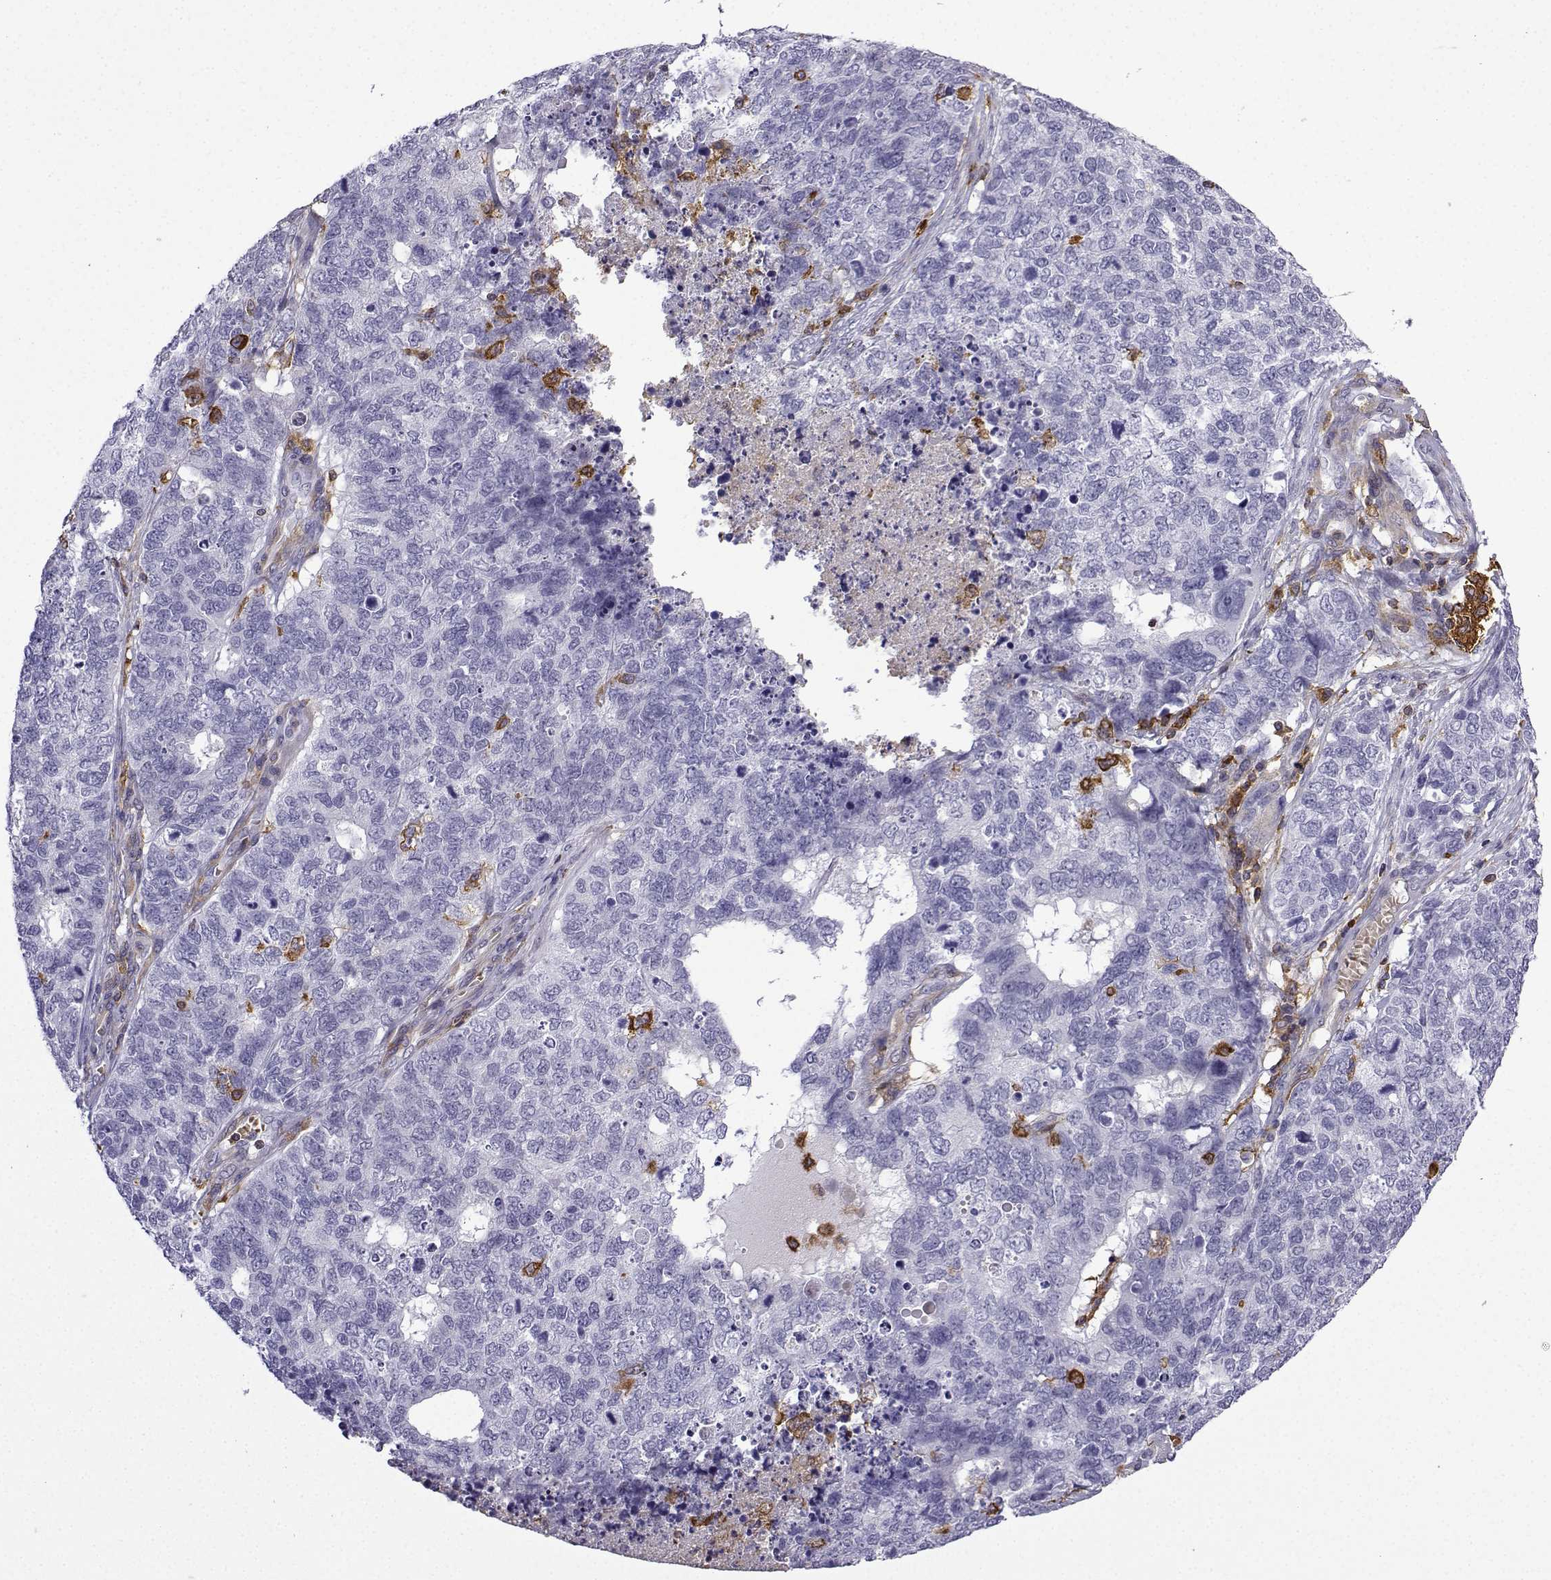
{"staining": {"intensity": "negative", "quantity": "none", "location": "none"}, "tissue": "cervical cancer", "cell_type": "Tumor cells", "image_type": "cancer", "snomed": [{"axis": "morphology", "description": "Squamous cell carcinoma, NOS"}, {"axis": "topography", "description": "Cervix"}], "caption": "Immunohistochemistry (IHC) image of neoplastic tissue: human cervical squamous cell carcinoma stained with DAB (3,3'-diaminobenzidine) shows no significant protein expression in tumor cells.", "gene": "DOCK10", "patient": {"sex": "female", "age": 63}}